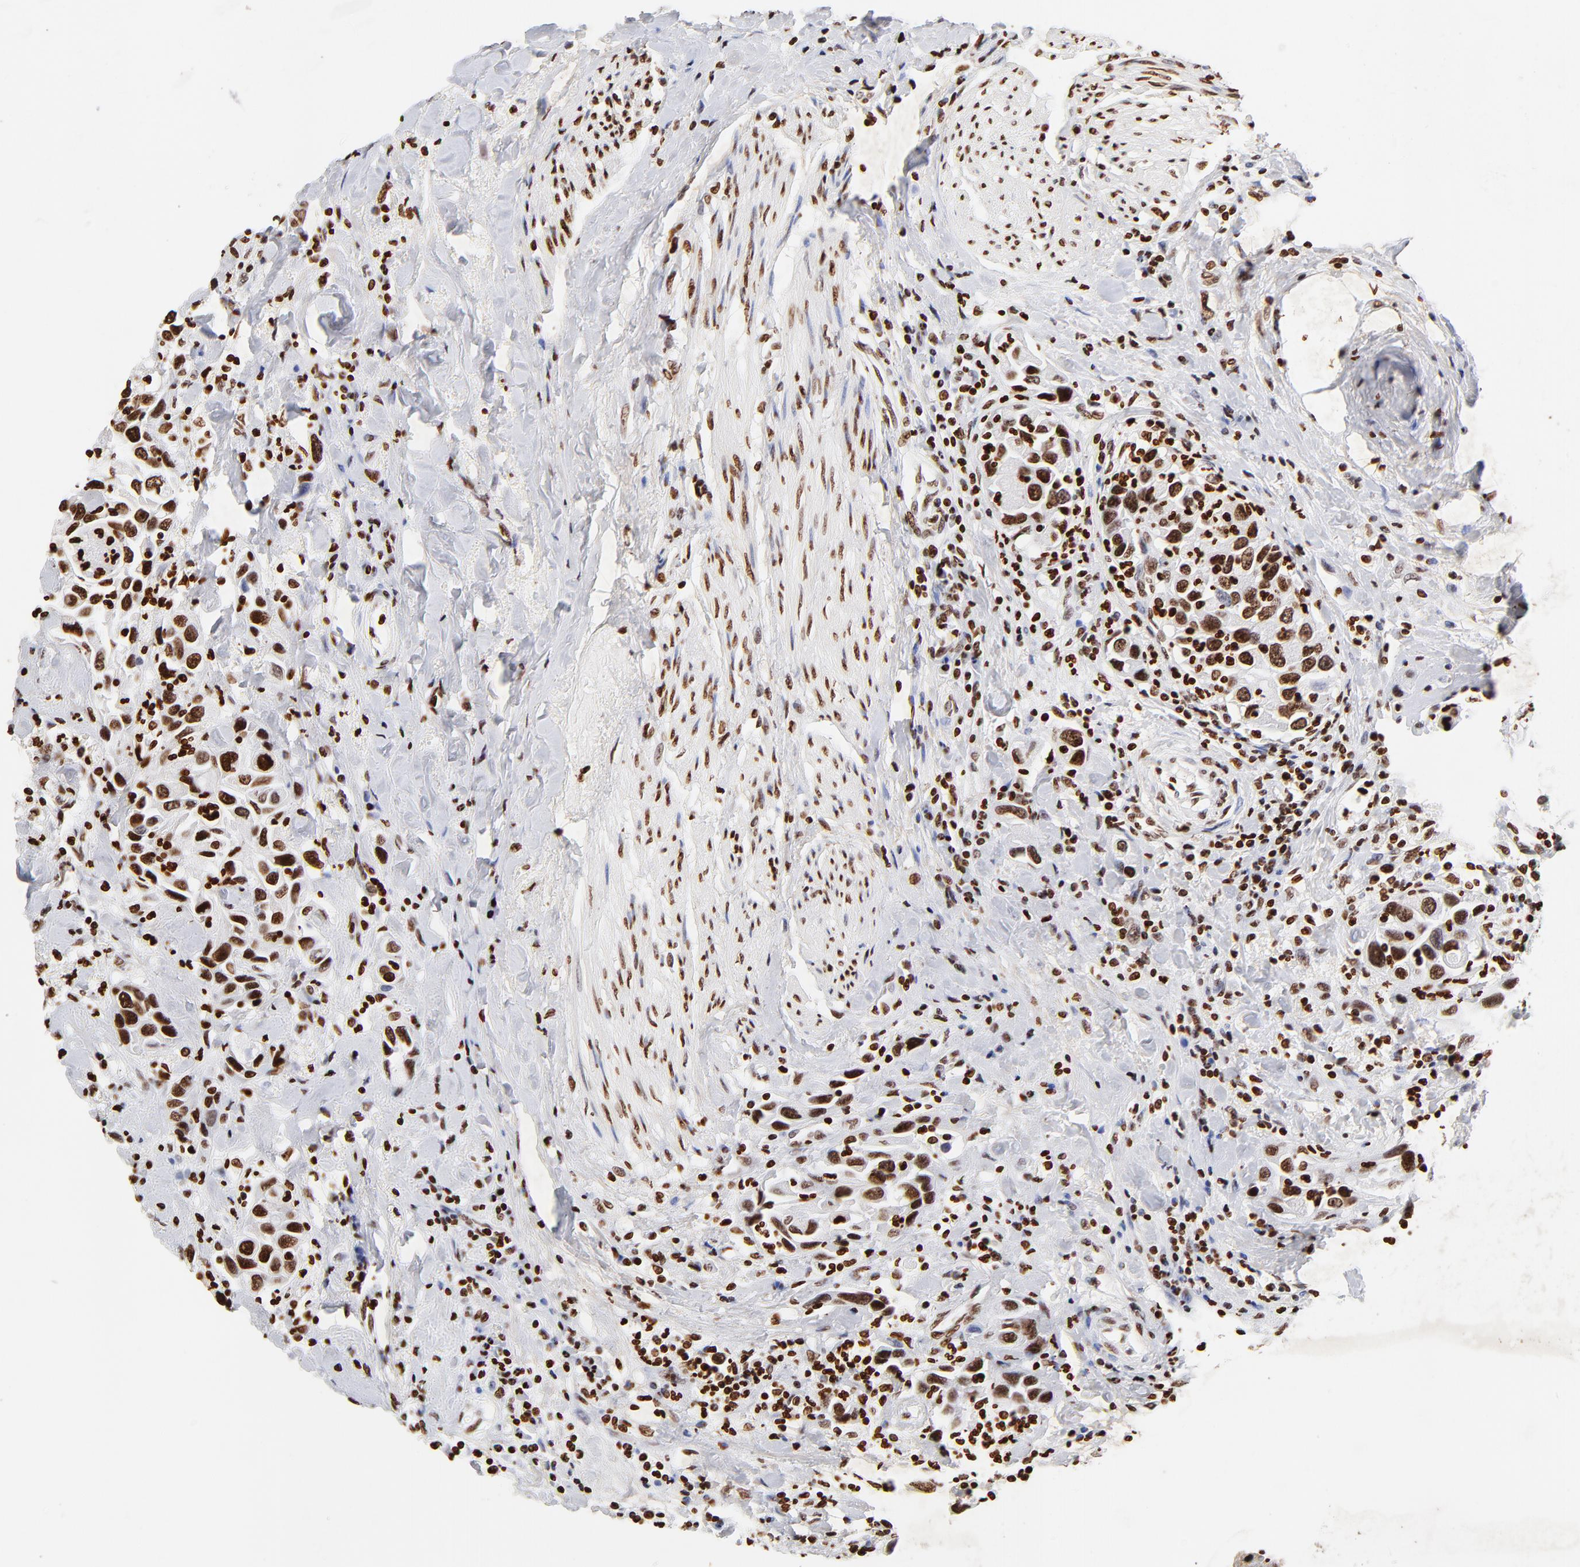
{"staining": {"intensity": "strong", "quantity": ">75%", "location": "nuclear"}, "tissue": "urothelial cancer", "cell_type": "Tumor cells", "image_type": "cancer", "snomed": [{"axis": "morphology", "description": "Urothelial carcinoma, High grade"}, {"axis": "topography", "description": "Urinary bladder"}], "caption": "Immunohistochemistry of human urothelial cancer shows high levels of strong nuclear expression in about >75% of tumor cells. The staining is performed using DAB (3,3'-diaminobenzidine) brown chromogen to label protein expression. The nuclei are counter-stained blue using hematoxylin.", "gene": "FBH1", "patient": {"sex": "male", "age": 66}}